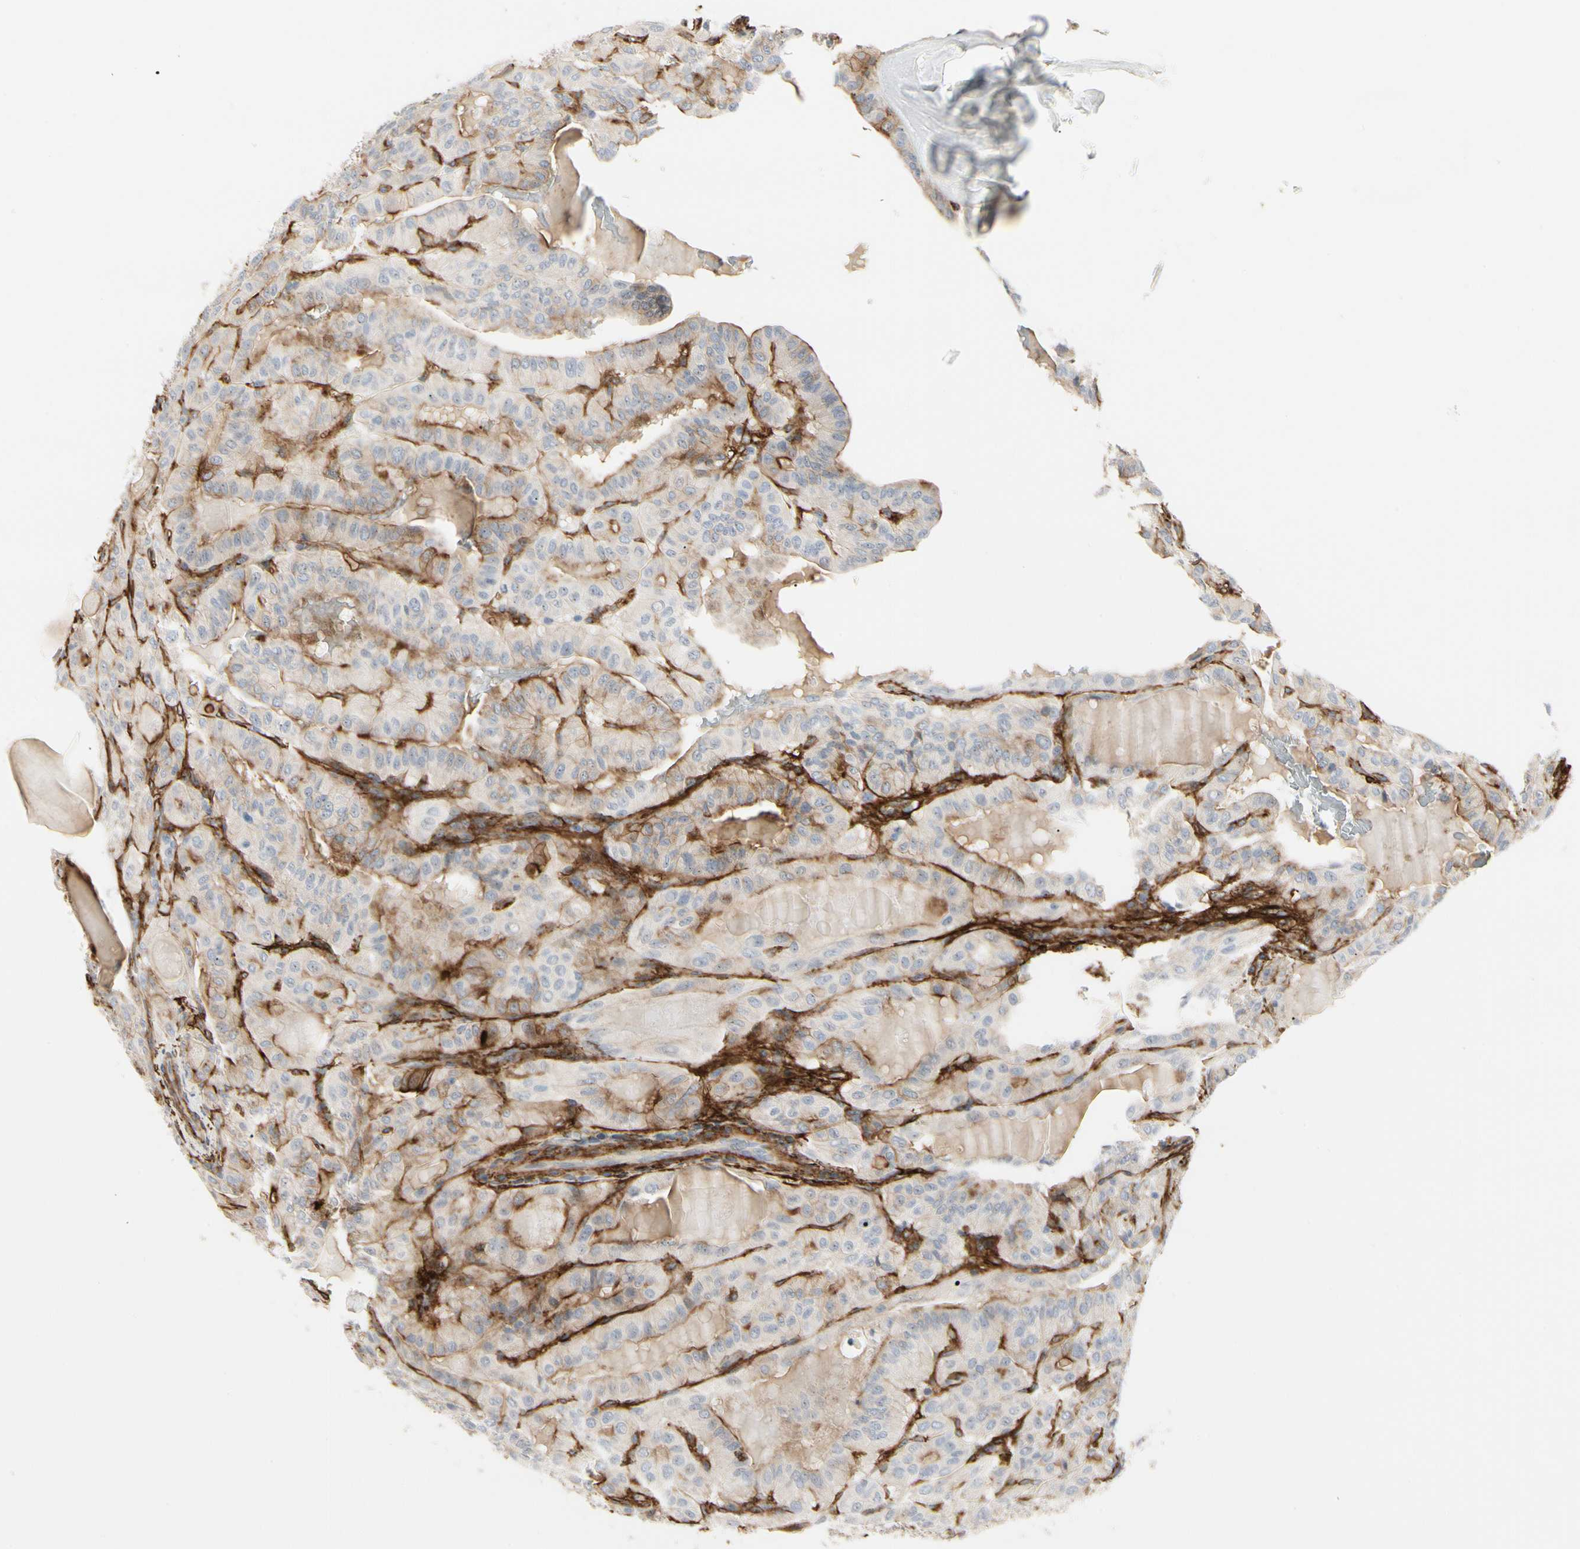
{"staining": {"intensity": "weak", "quantity": "25%-75%", "location": "cytoplasmic/membranous"}, "tissue": "thyroid cancer", "cell_type": "Tumor cells", "image_type": "cancer", "snomed": [{"axis": "morphology", "description": "Papillary adenocarcinoma, NOS"}, {"axis": "topography", "description": "Thyroid gland"}], "caption": "An immunohistochemistry (IHC) photomicrograph of tumor tissue is shown. Protein staining in brown labels weak cytoplasmic/membranous positivity in thyroid papillary adenocarcinoma within tumor cells.", "gene": "GGT5", "patient": {"sex": "male", "age": 77}}